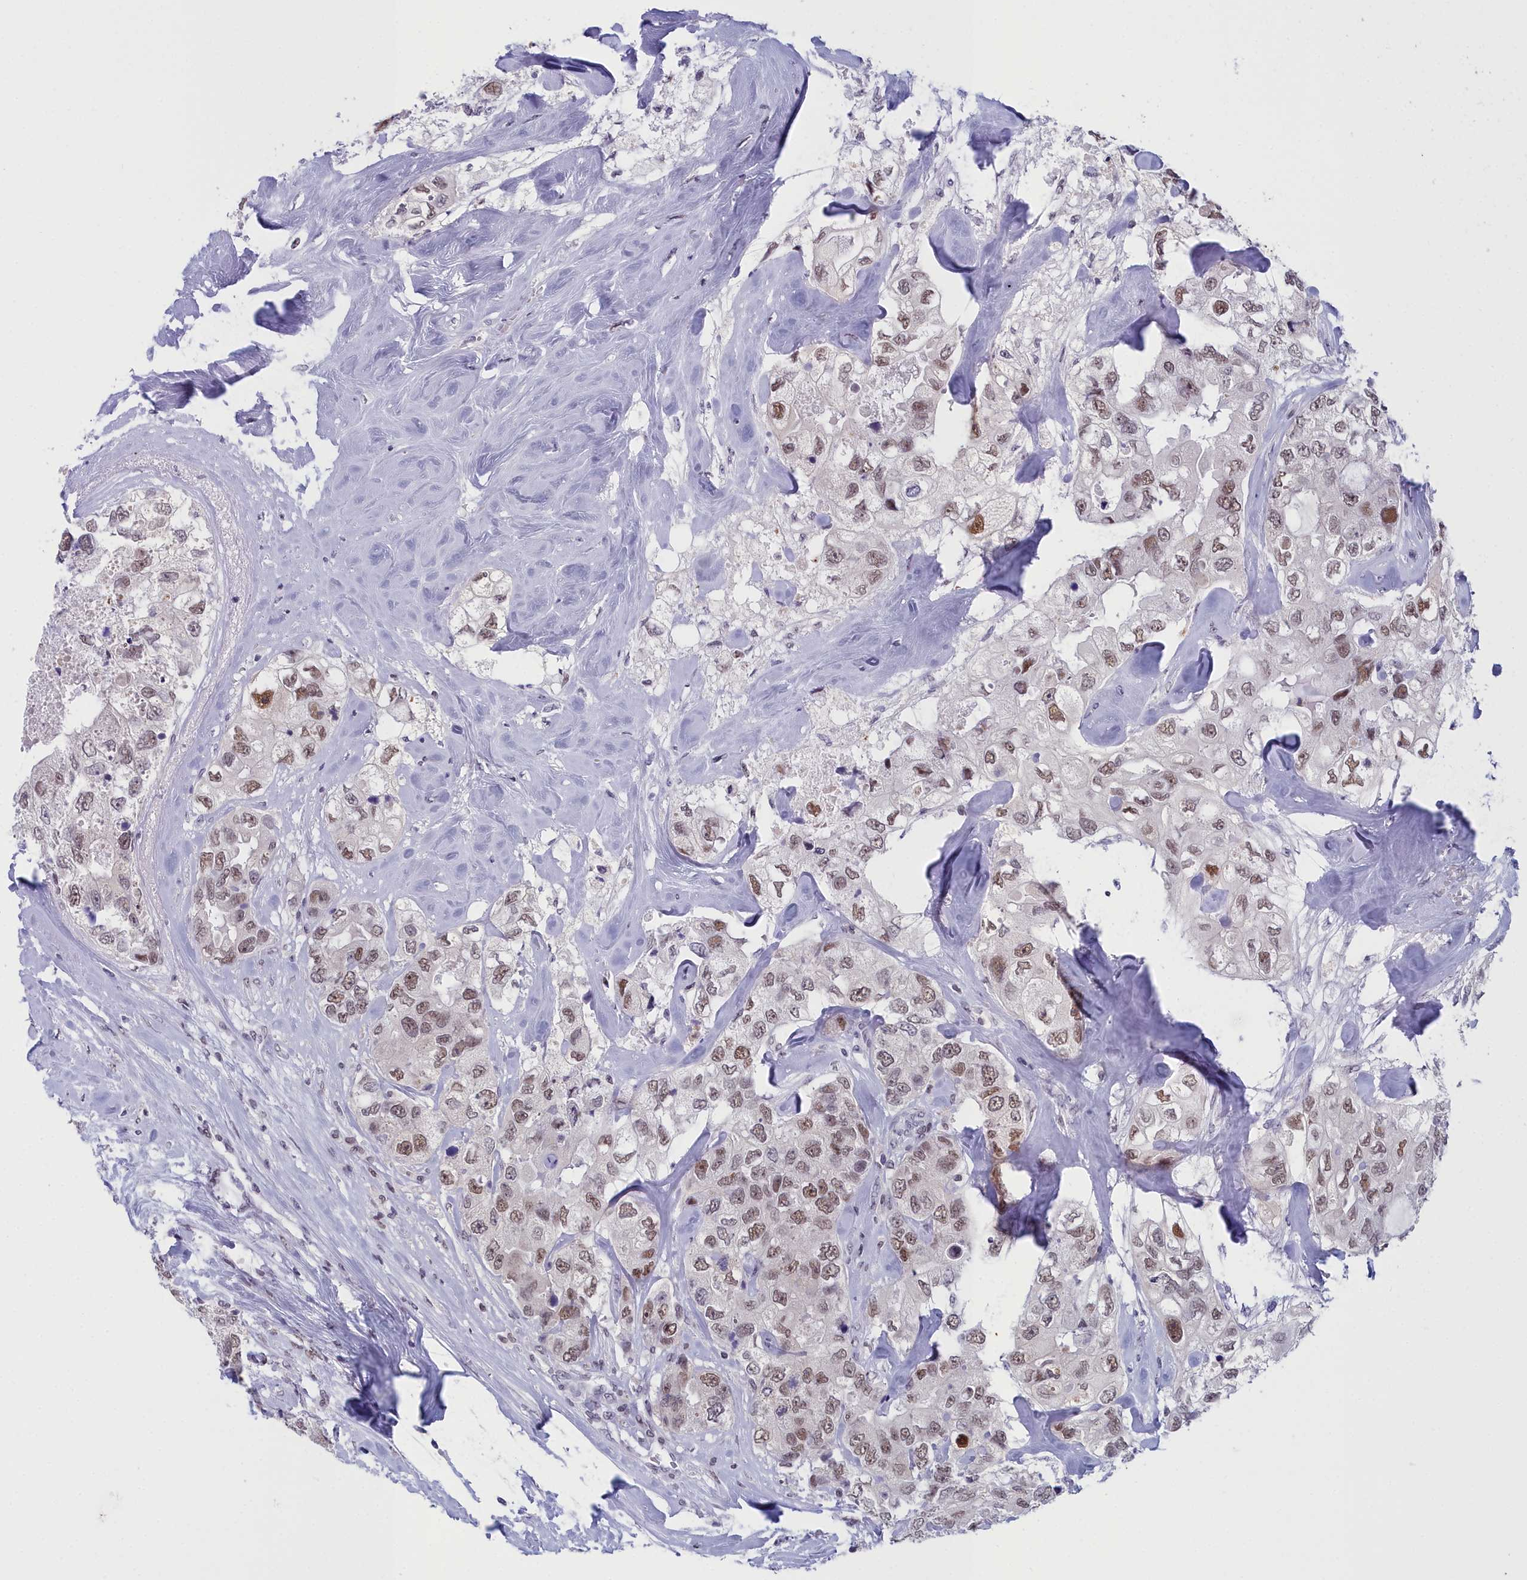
{"staining": {"intensity": "moderate", "quantity": ">75%", "location": "nuclear"}, "tissue": "breast cancer", "cell_type": "Tumor cells", "image_type": "cancer", "snomed": [{"axis": "morphology", "description": "Duct carcinoma"}, {"axis": "topography", "description": "Breast"}], "caption": "DAB immunohistochemical staining of human invasive ductal carcinoma (breast) demonstrates moderate nuclear protein expression in about >75% of tumor cells.", "gene": "CCDC97", "patient": {"sex": "female", "age": 62}}